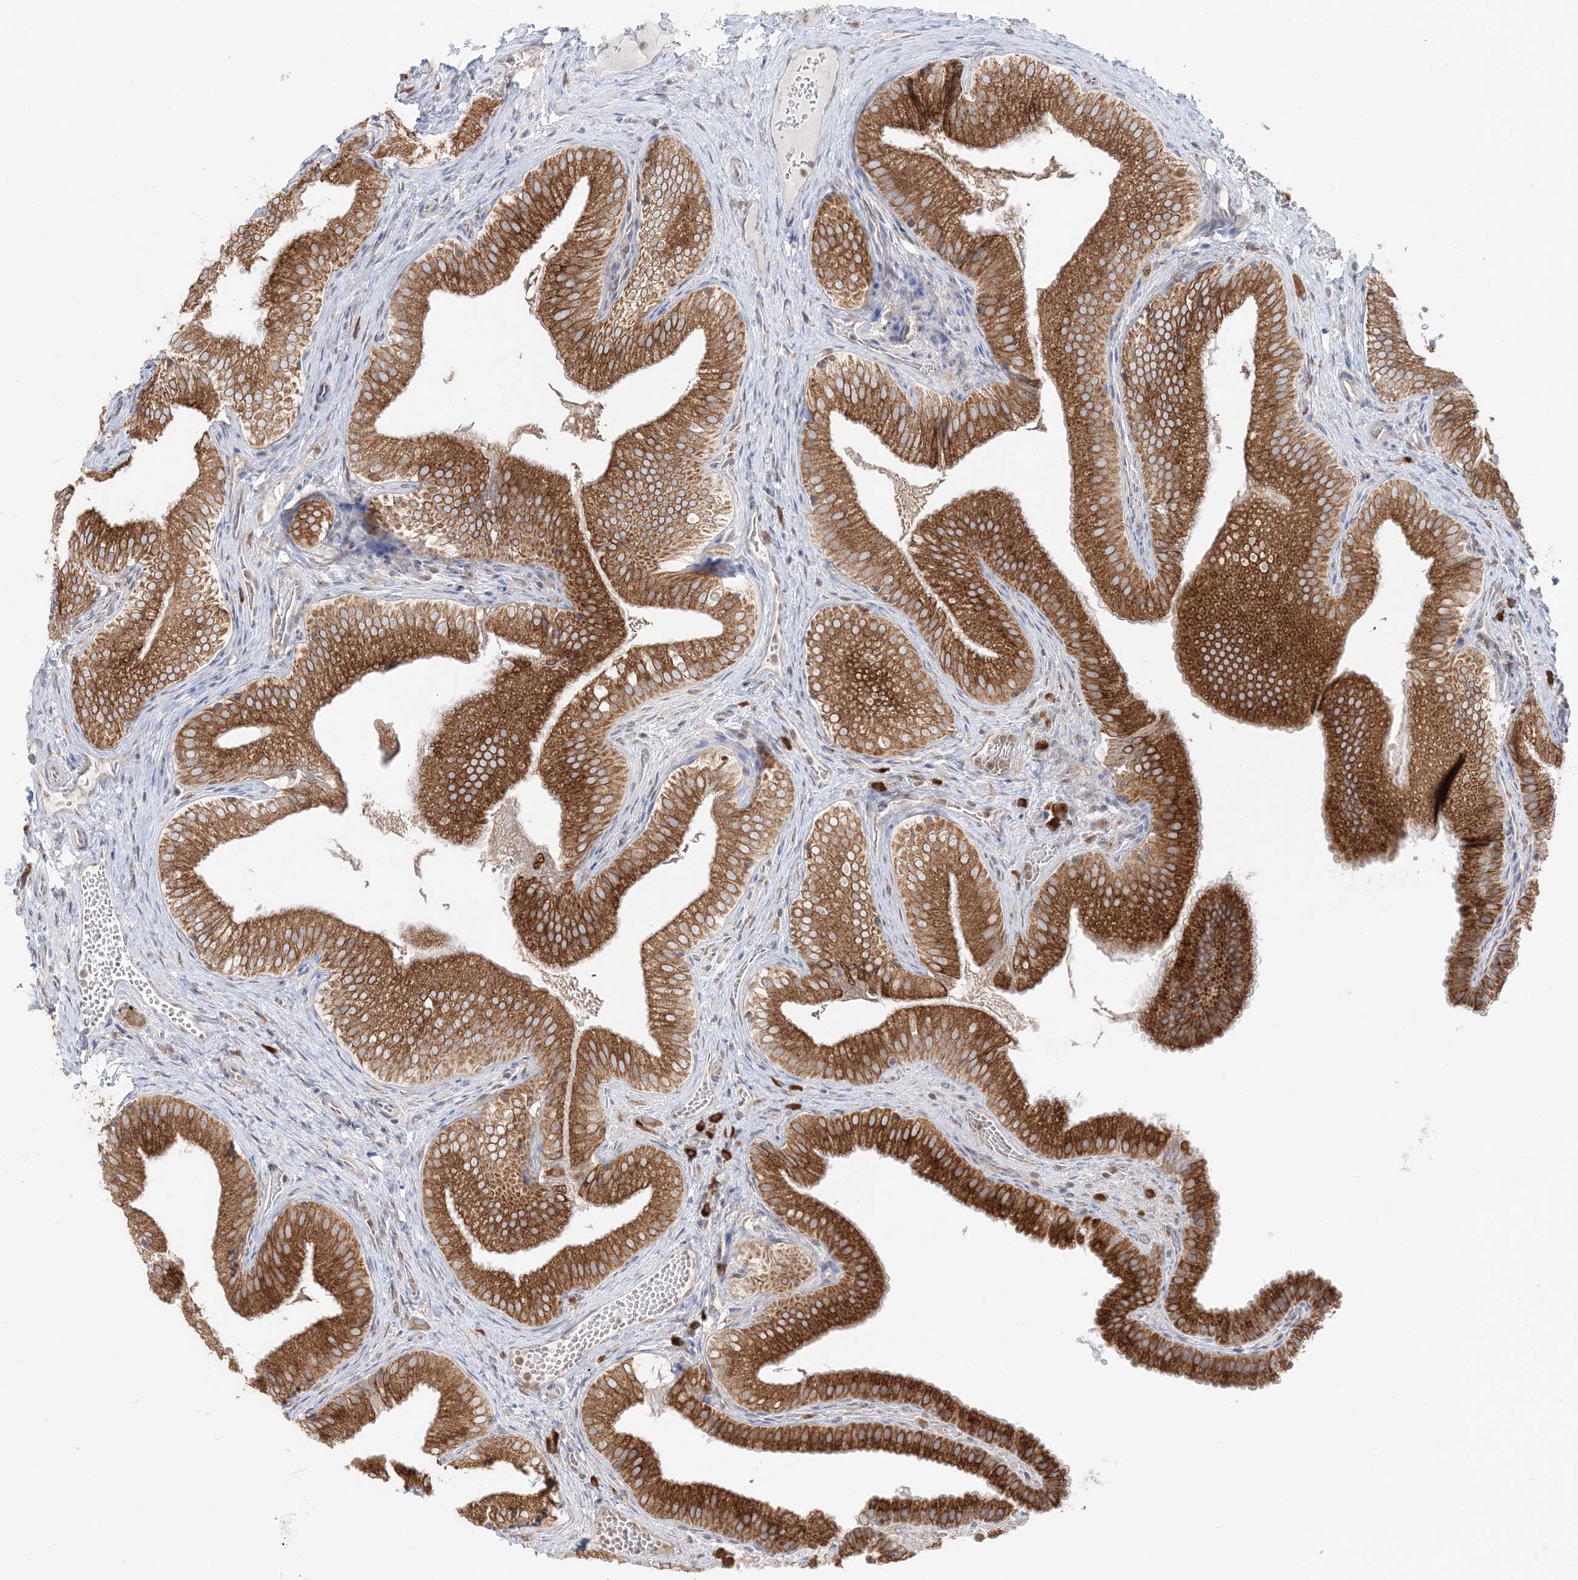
{"staining": {"intensity": "strong", "quantity": ">75%", "location": "cytoplasmic/membranous"}, "tissue": "gallbladder", "cell_type": "Glandular cells", "image_type": "normal", "snomed": [{"axis": "morphology", "description": "Normal tissue, NOS"}, {"axis": "topography", "description": "Gallbladder"}], "caption": "Glandular cells reveal strong cytoplasmic/membranous expression in about >75% of cells in benign gallbladder. The protein of interest is shown in brown color, while the nuclei are stained blue.", "gene": "TMED10", "patient": {"sex": "female", "age": 30}}